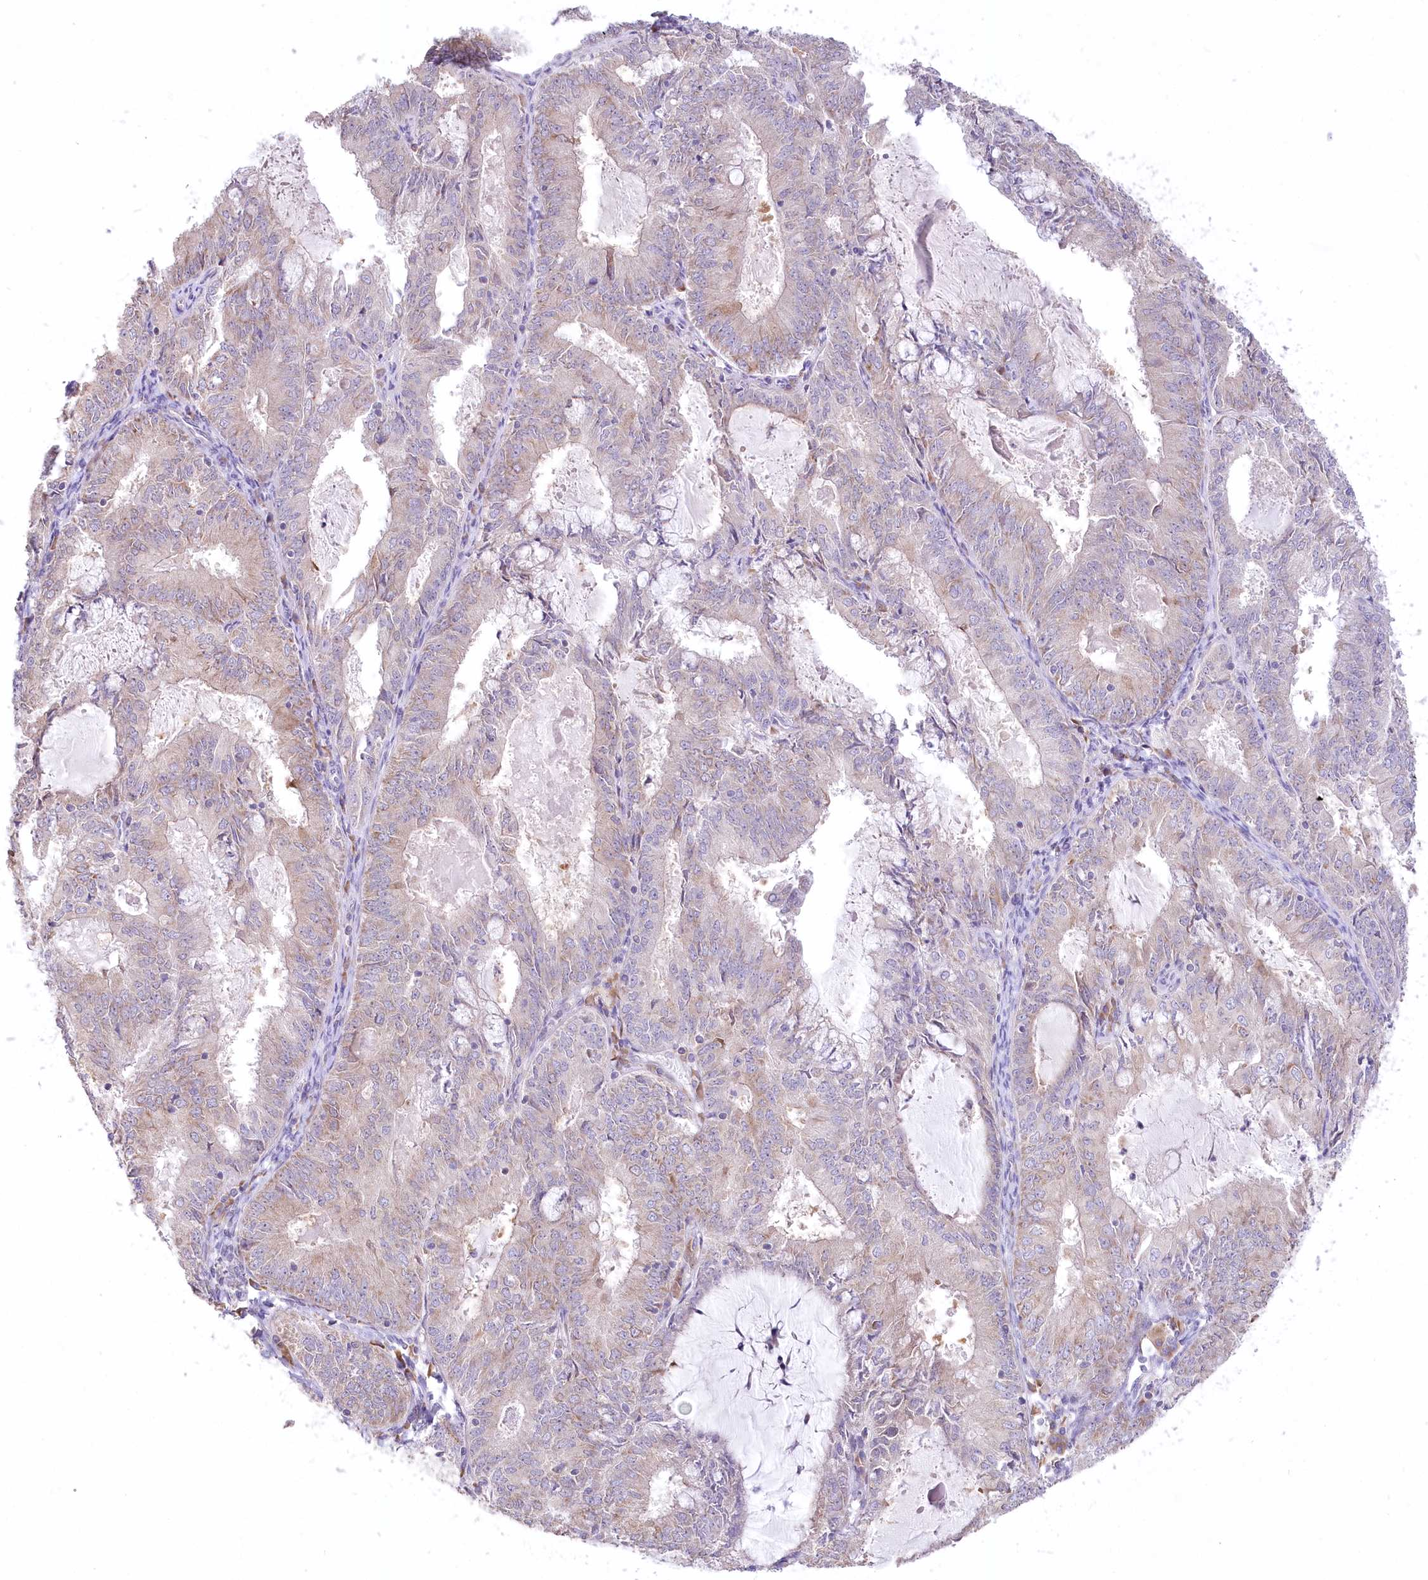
{"staining": {"intensity": "weak", "quantity": "<25%", "location": "cytoplasmic/membranous"}, "tissue": "endometrial cancer", "cell_type": "Tumor cells", "image_type": "cancer", "snomed": [{"axis": "morphology", "description": "Adenocarcinoma, NOS"}, {"axis": "topography", "description": "Endometrium"}], "caption": "The micrograph displays no staining of tumor cells in adenocarcinoma (endometrial).", "gene": "STT3B", "patient": {"sex": "female", "age": 57}}